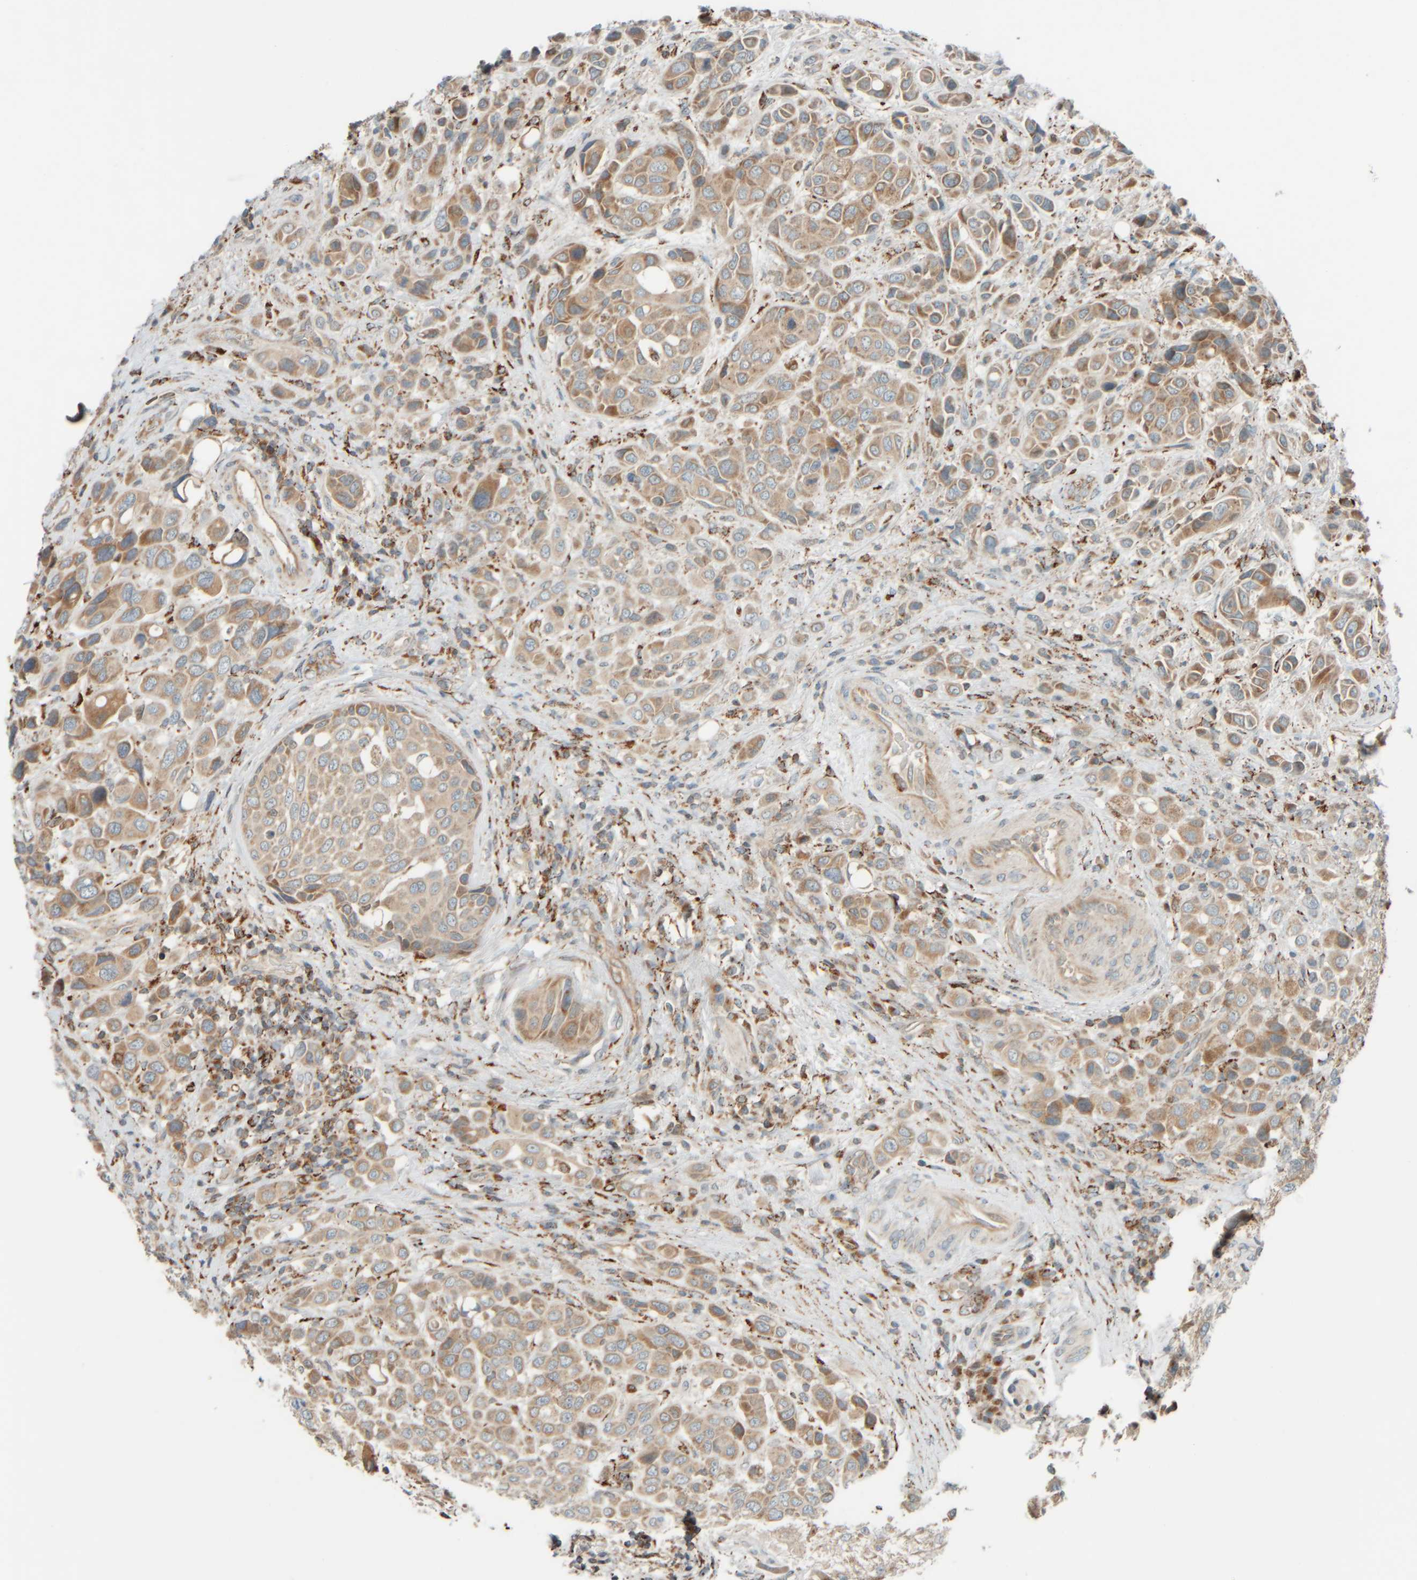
{"staining": {"intensity": "moderate", "quantity": ">75%", "location": "cytoplasmic/membranous"}, "tissue": "urothelial cancer", "cell_type": "Tumor cells", "image_type": "cancer", "snomed": [{"axis": "morphology", "description": "Urothelial carcinoma, High grade"}, {"axis": "topography", "description": "Urinary bladder"}], "caption": "This is a micrograph of immunohistochemistry staining of urothelial cancer, which shows moderate positivity in the cytoplasmic/membranous of tumor cells.", "gene": "SPAG5", "patient": {"sex": "male", "age": 50}}